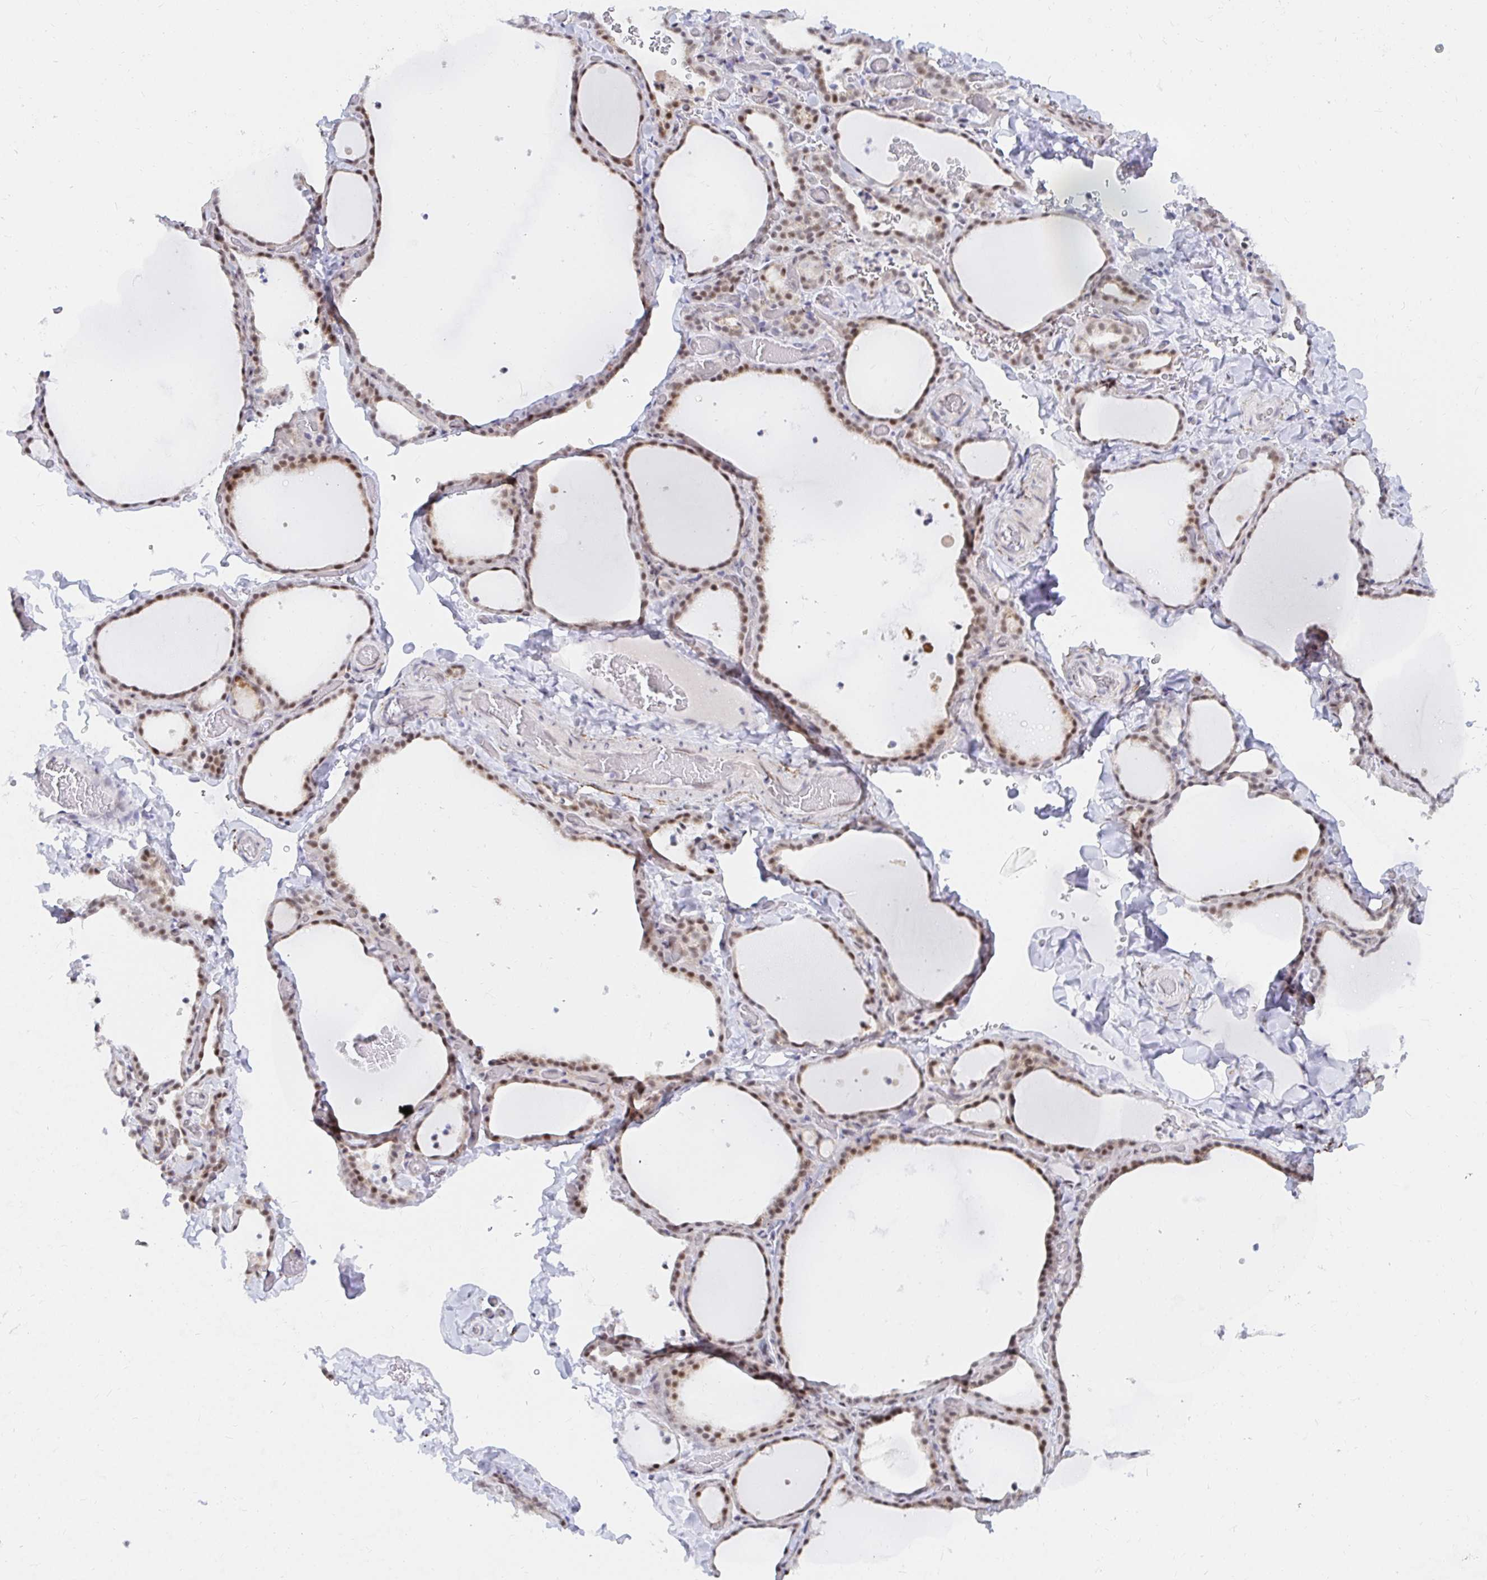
{"staining": {"intensity": "moderate", "quantity": "25%-75%", "location": "nuclear"}, "tissue": "thyroid gland", "cell_type": "Glandular cells", "image_type": "normal", "snomed": [{"axis": "morphology", "description": "Normal tissue, NOS"}, {"axis": "topography", "description": "Thyroid gland"}], "caption": "A histopathology image of thyroid gland stained for a protein shows moderate nuclear brown staining in glandular cells. The staining is performed using DAB brown chromogen to label protein expression. The nuclei are counter-stained blue using hematoxylin.", "gene": "COL28A1", "patient": {"sex": "female", "age": 22}}